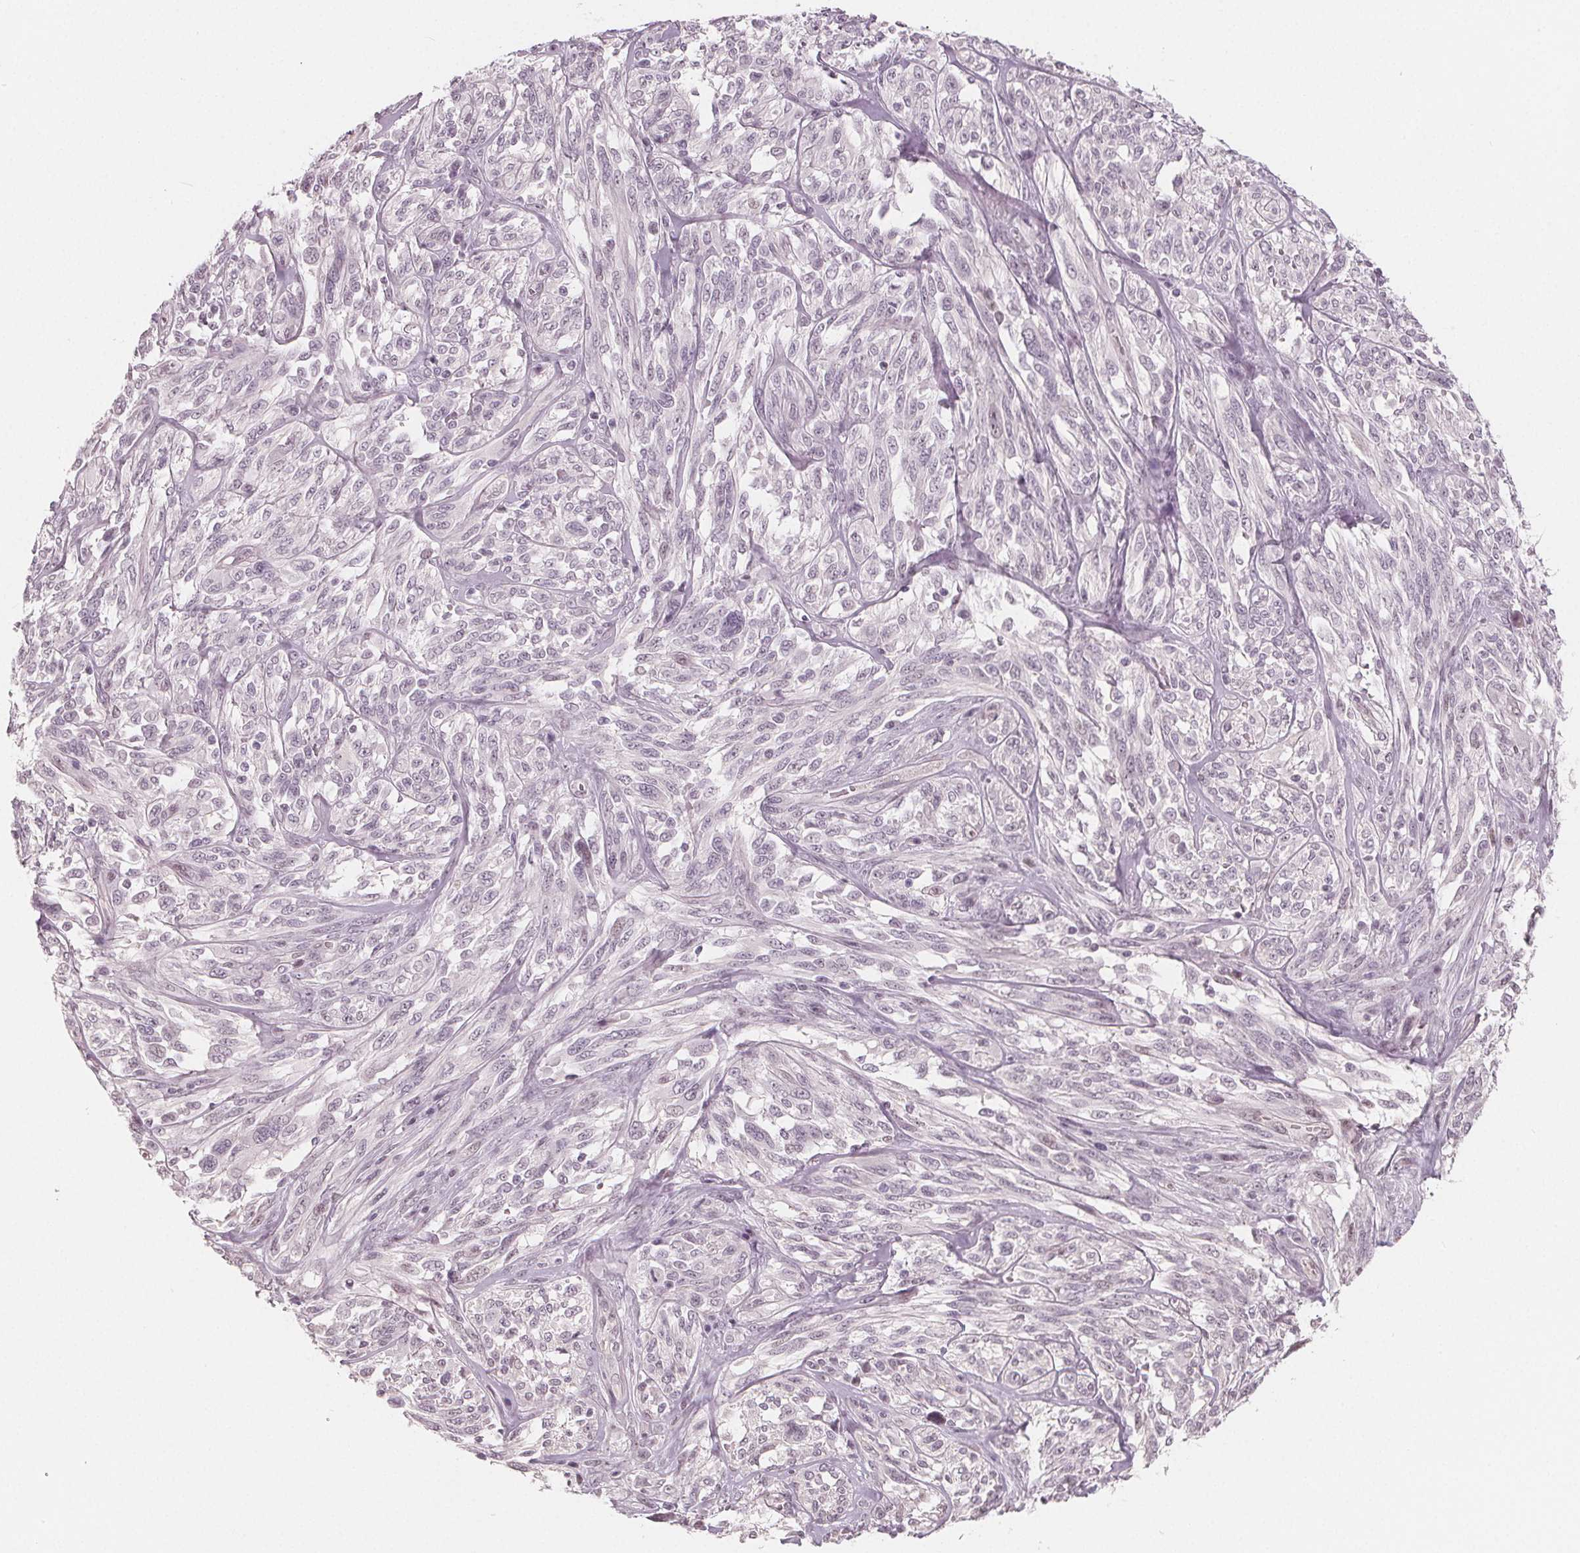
{"staining": {"intensity": "negative", "quantity": "none", "location": "none"}, "tissue": "melanoma", "cell_type": "Tumor cells", "image_type": "cancer", "snomed": [{"axis": "morphology", "description": "Malignant melanoma, NOS"}, {"axis": "topography", "description": "Skin"}], "caption": "Immunohistochemistry (IHC) of melanoma demonstrates no positivity in tumor cells.", "gene": "NUP210L", "patient": {"sex": "female", "age": 91}}